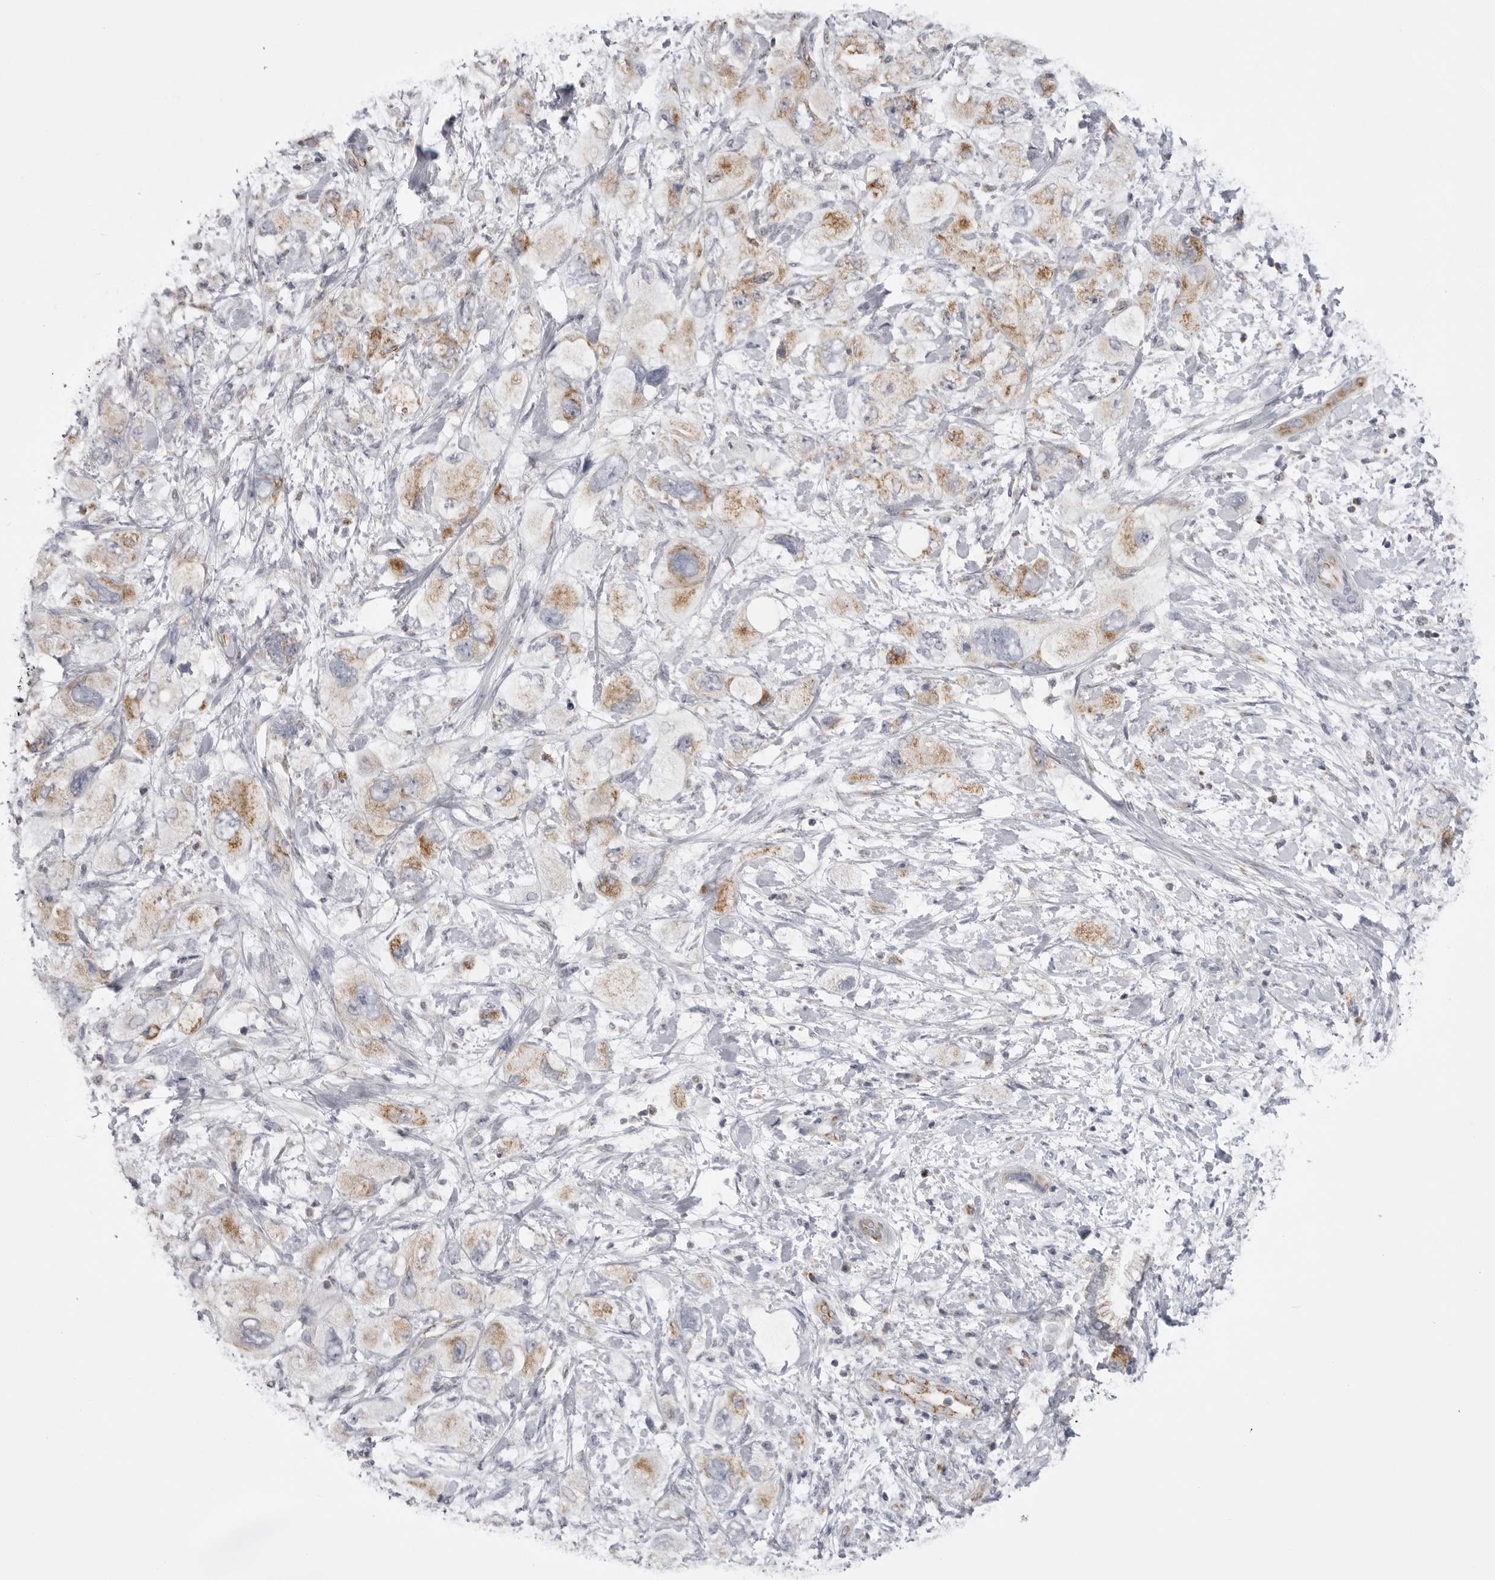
{"staining": {"intensity": "moderate", "quantity": "25%-75%", "location": "cytoplasmic/membranous"}, "tissue": "pancreatic cancer", "cell_type": "Tumor cells", "image_type": "cancer", "snomed": [{"axis": "morphology", "description": "Adenocarcinoma, NOS"}, {"axis": "topography", "description": "Pancreas"}], "caption": "Protein staining exhibits moderate cytoplasmic/membranous expression in about 25%-75% of tumor cells in adenocarcinoma (pancreatic).", "gene": "TUFM", "patient": {"sex": "female", "age": 73}}